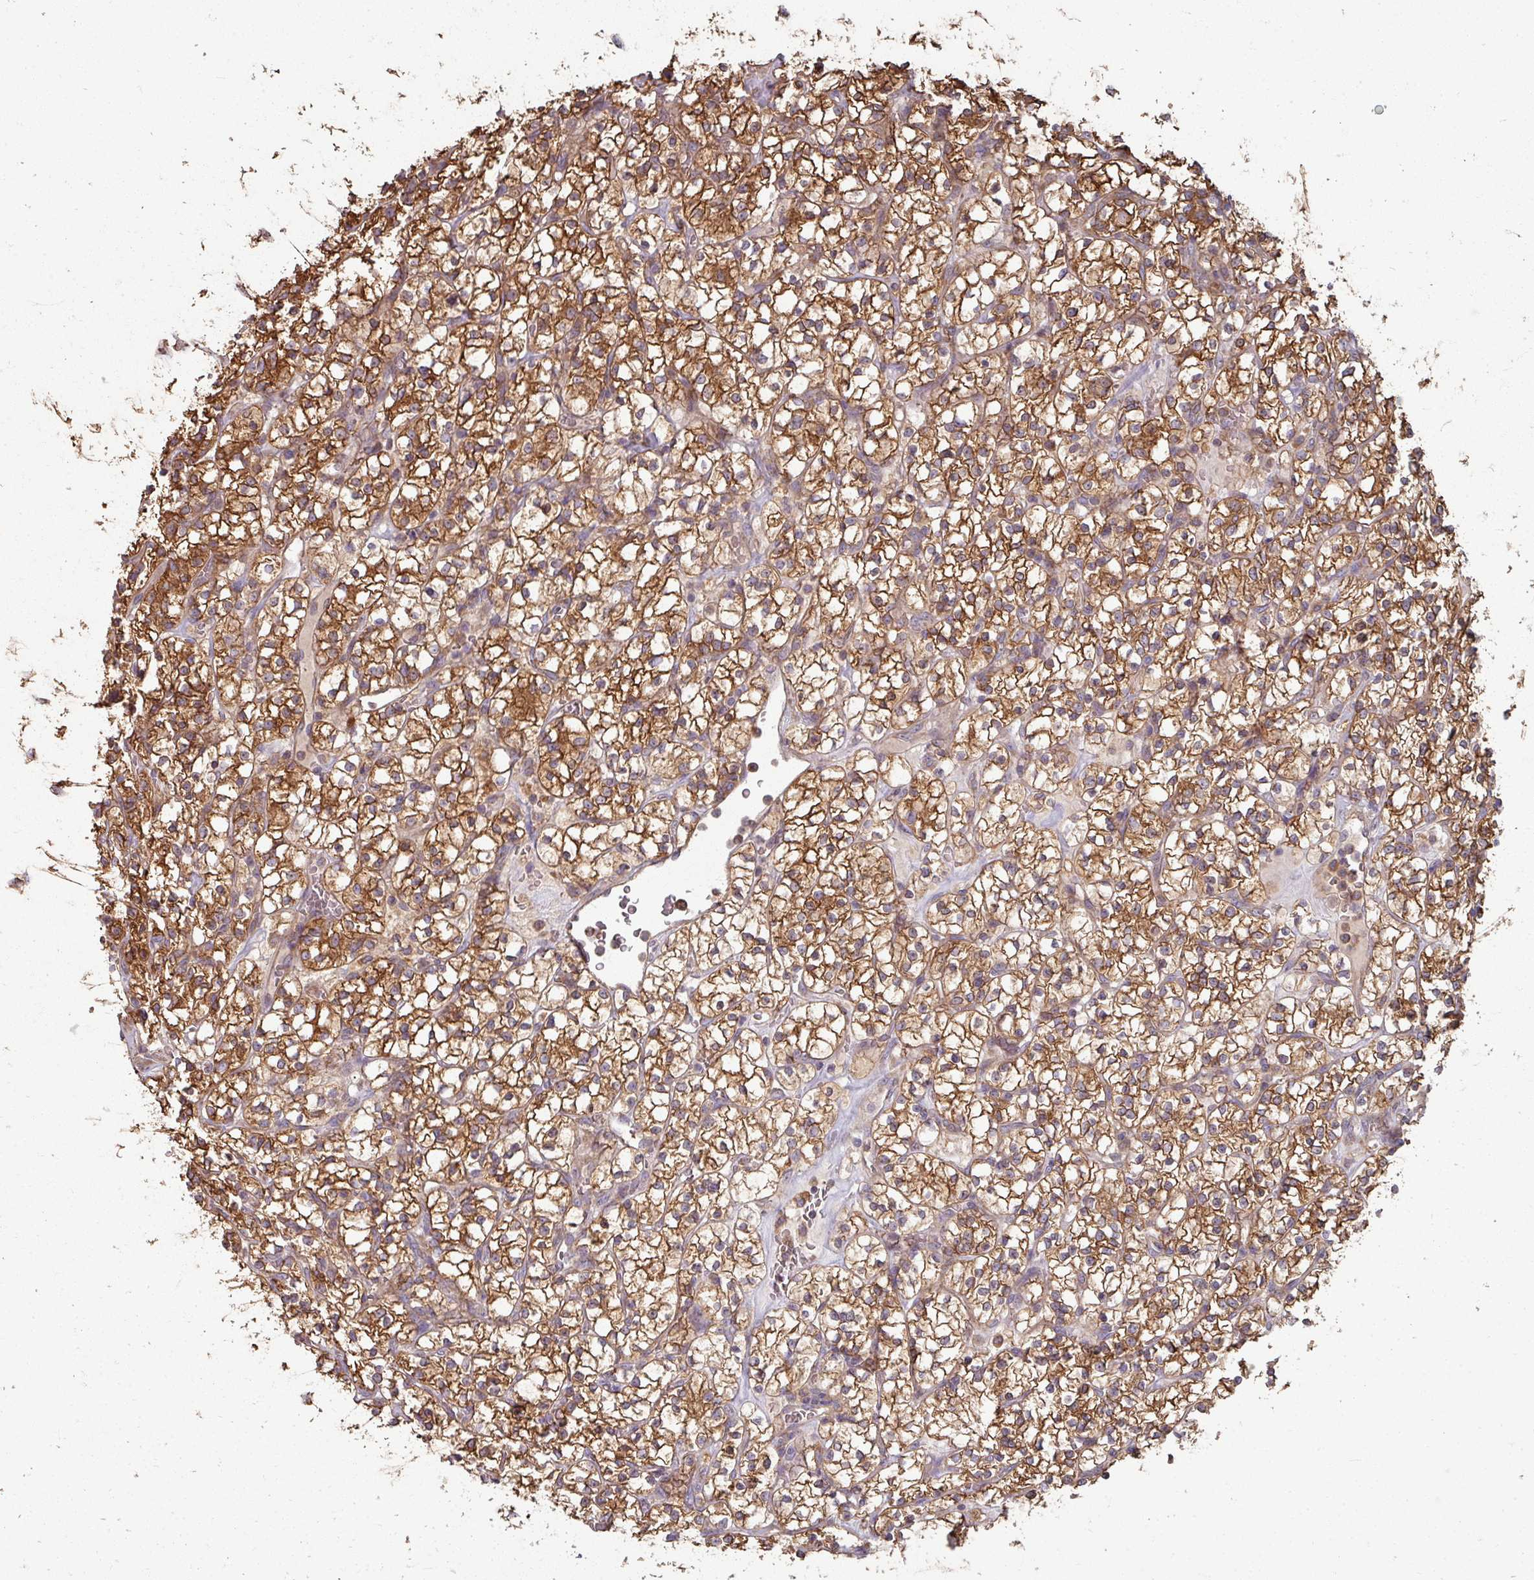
{"staining": {"intensity": "strong", "quantity": ">75%", "location": "cytoplasmic/membranous"}, "tissue": "renal cancer", "cell_type": "Tumor cells", "image_type": "cancer", "snomed": [{"axis": "morphology", "description": "Adenocarcinoma, NOS"}, {"axis": "topography", "description": "Kidney"}], "caption": "Immunohistochemistry of renal cancer (adenocarcinoma) shows high levels of strong cytoplasmic/membranous positivity in approximately >75% of tumor cells.", "gene": "CCDC68", "patient": {"sex": "female", "age": 64}}